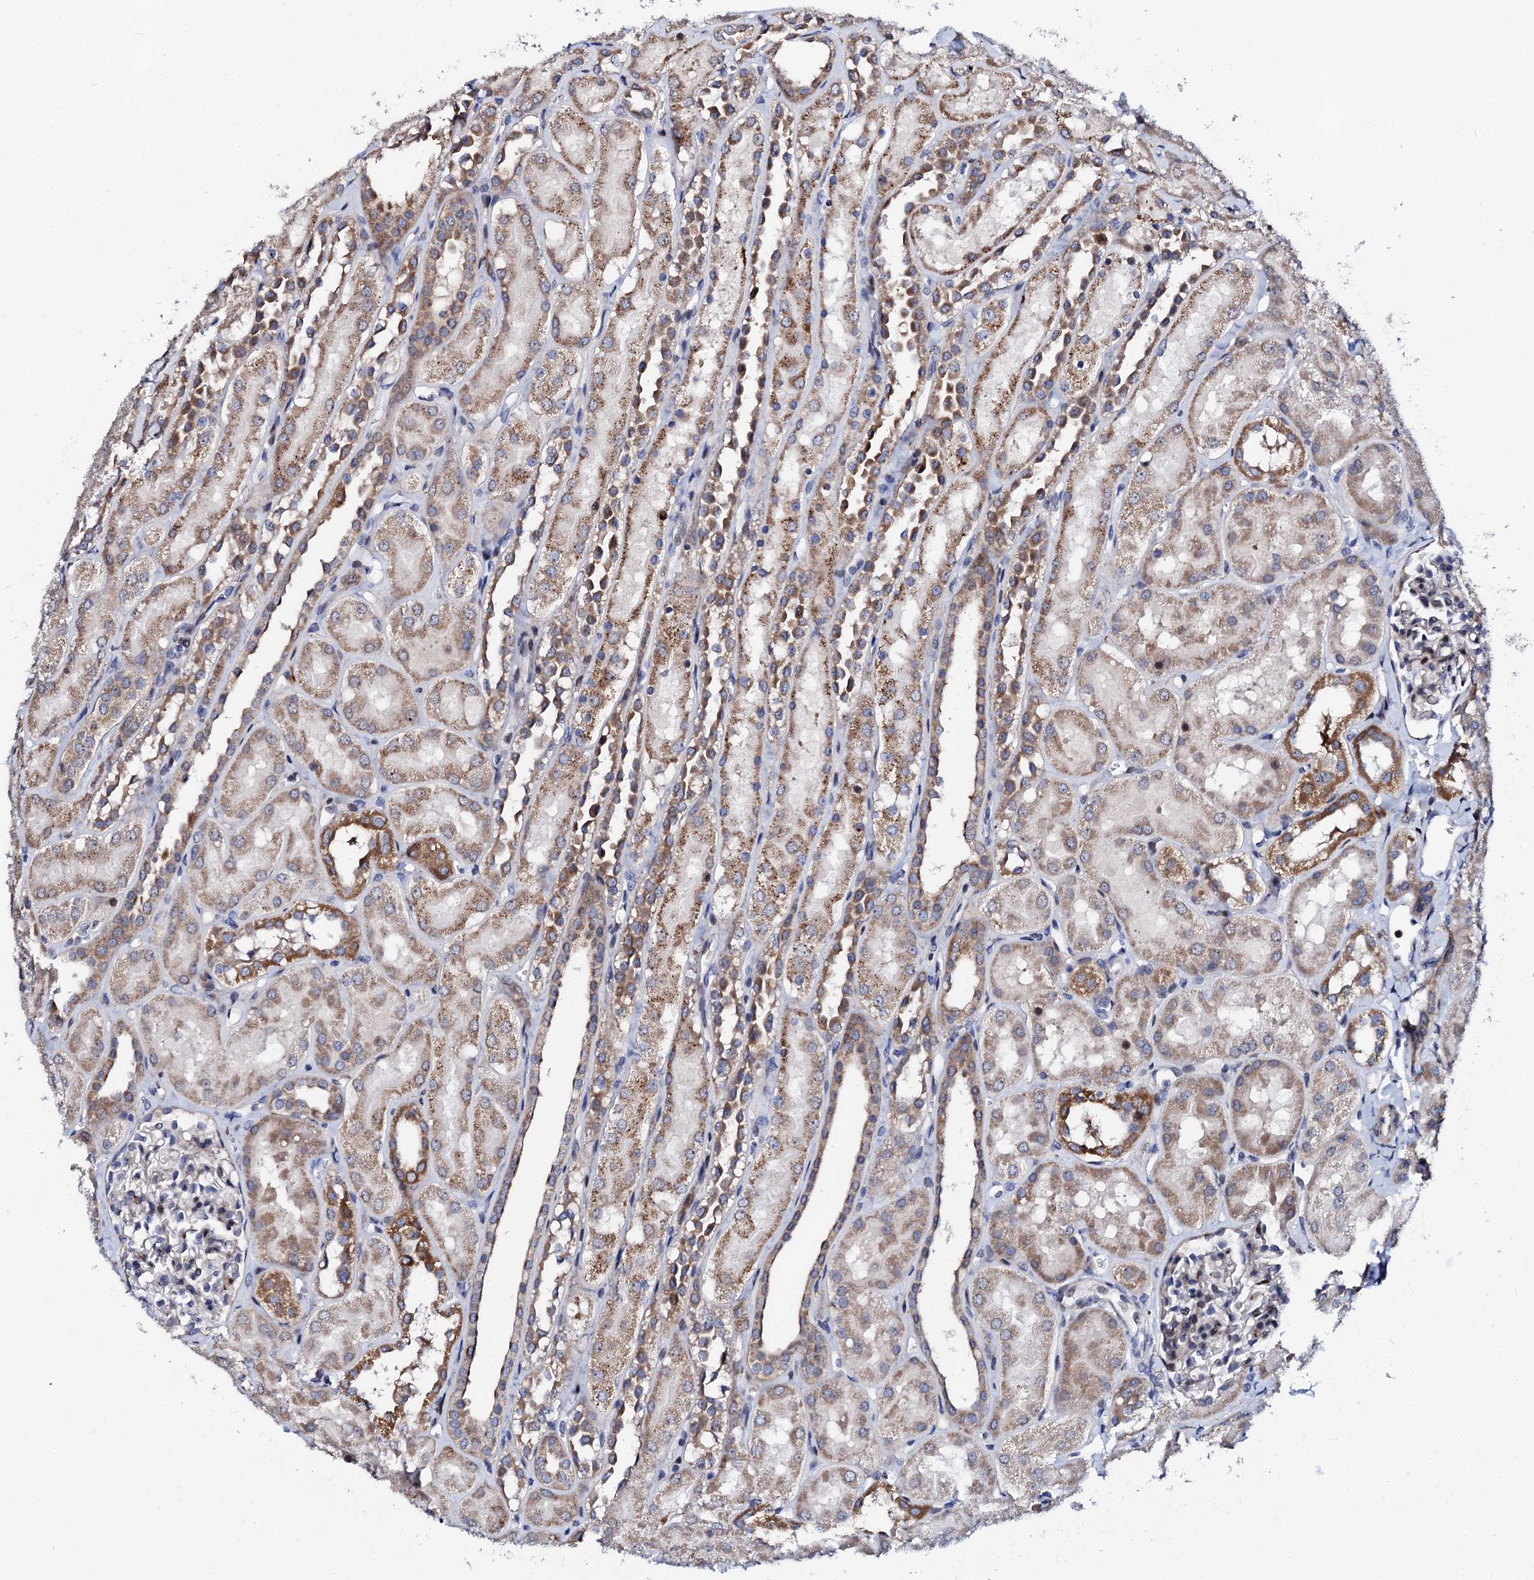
{"staining": {"intensity": "weak", "quantity": "<25%", "location": "cytoplasmic/membranous,nuclear"}, "tissue": "kidney", "cell_type": "Cells in glomeruli", "image_type": "normal", "snomed": [{"axis": "morphology", "description": "Normal tissue, NOS"}, {"axis": "topography", "description": "Kidney"}, {"axis": "topography", "description": "Urinary bladder"}], "caption": "High power microscopy image of an immunohistochemistry micrograph of benign kidney, revealing no significant staining in cells in glomeruli. (Immunohistochemistry (ihc), brightfield microscopy, high magnification).", "gene": "TCIRG1", "patient": {"sex": "male", "age": 16}}